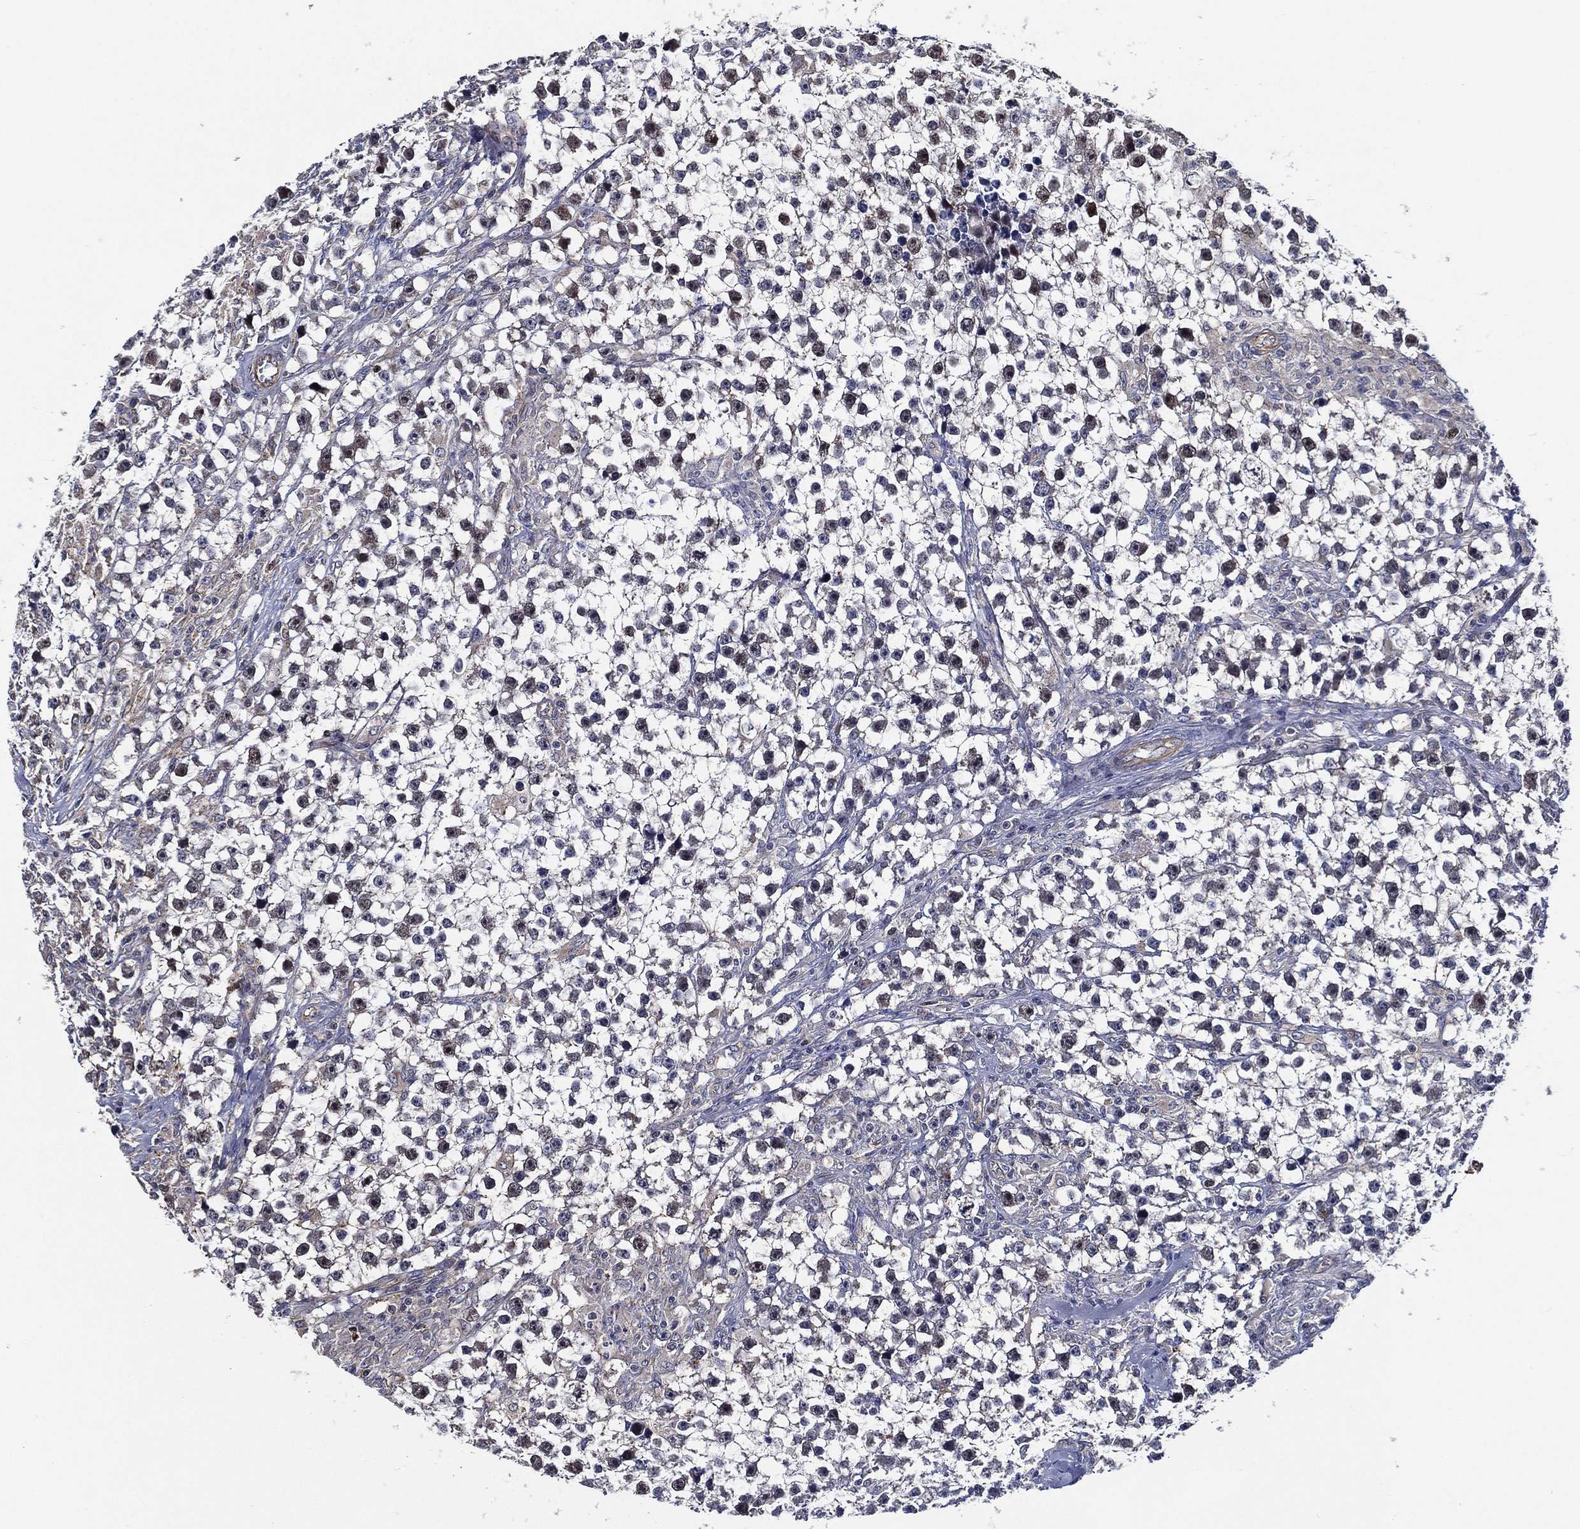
{"staining": {"intensity": "negative", "quantity": "none", "location": "none"}, "tissue": "testis cancer", "cell_type": "Tumor cells", "image_type": "cancer", "snomed": [{"axis": "morphology", "description": "Seminoma, NOS"}, {"axis": "topography", "description": "Testis"}], "caption": "Image shows no significant protein expression in tumor cells of testis cancer (seminoma). (DAB immunohistochemistry visualized using brightfield microscopy, high magnification).", "gene": "KIF20B", "patient": {"sex": "male", "age": 59}}